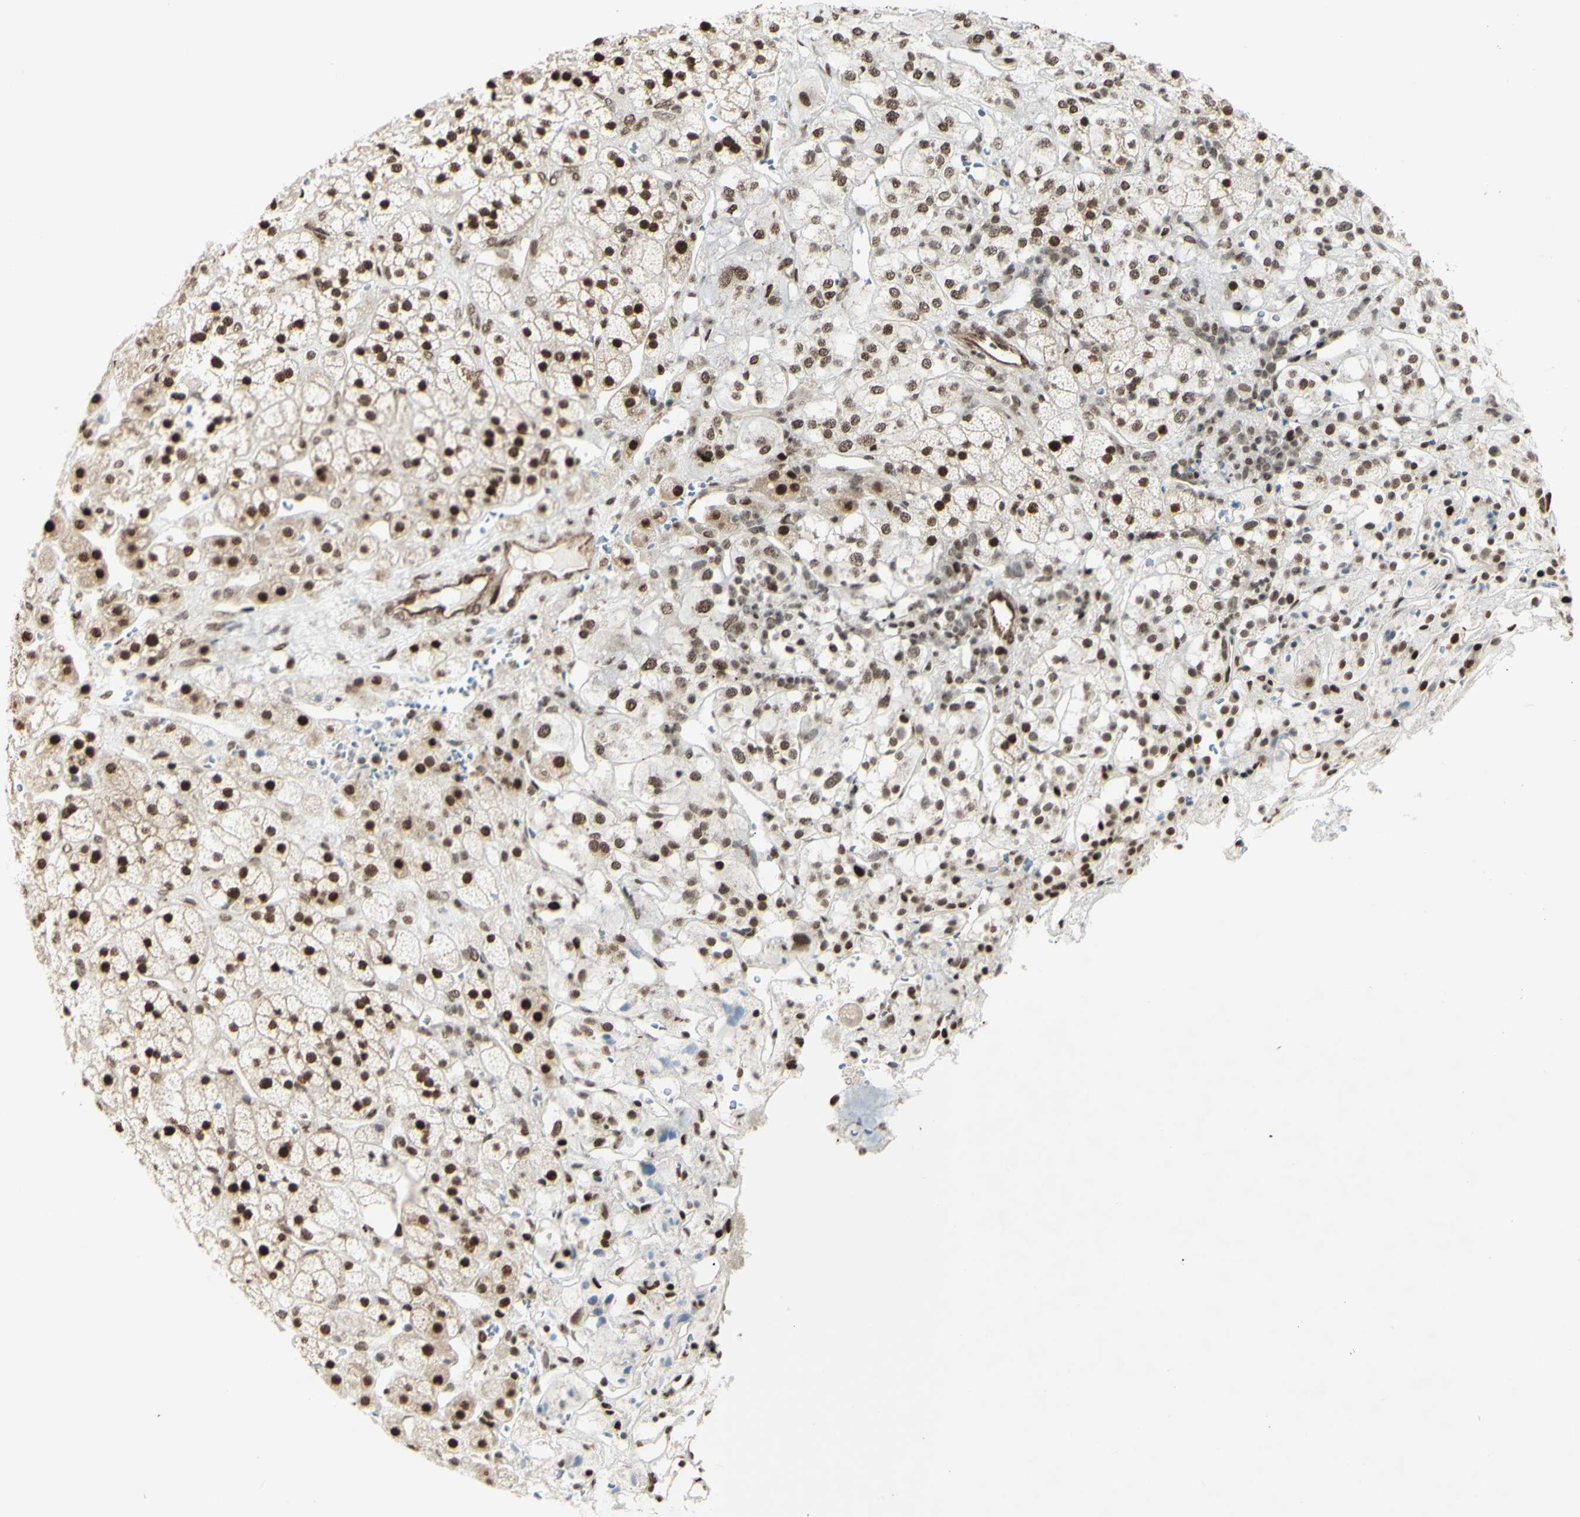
{"staining": {"intensity": "moderate", "quantity": ">75%", "location": "nuclear"}, "tissue": "adrenal gland", "cell_type": "Glandular cells", "image_type": "normal", "snomed": [{"axis": "morphology", "description": "Normal tissue, NOS"}, {"axis": "topography", "description": "Adrenal gland"}], "caption": "A brown stain labels moderate nuclear positivity of a protein in glandular cells of normal adrenal gland.", "gene": "ZMYM6", "patient": {"sex": "male", "age": 56}}